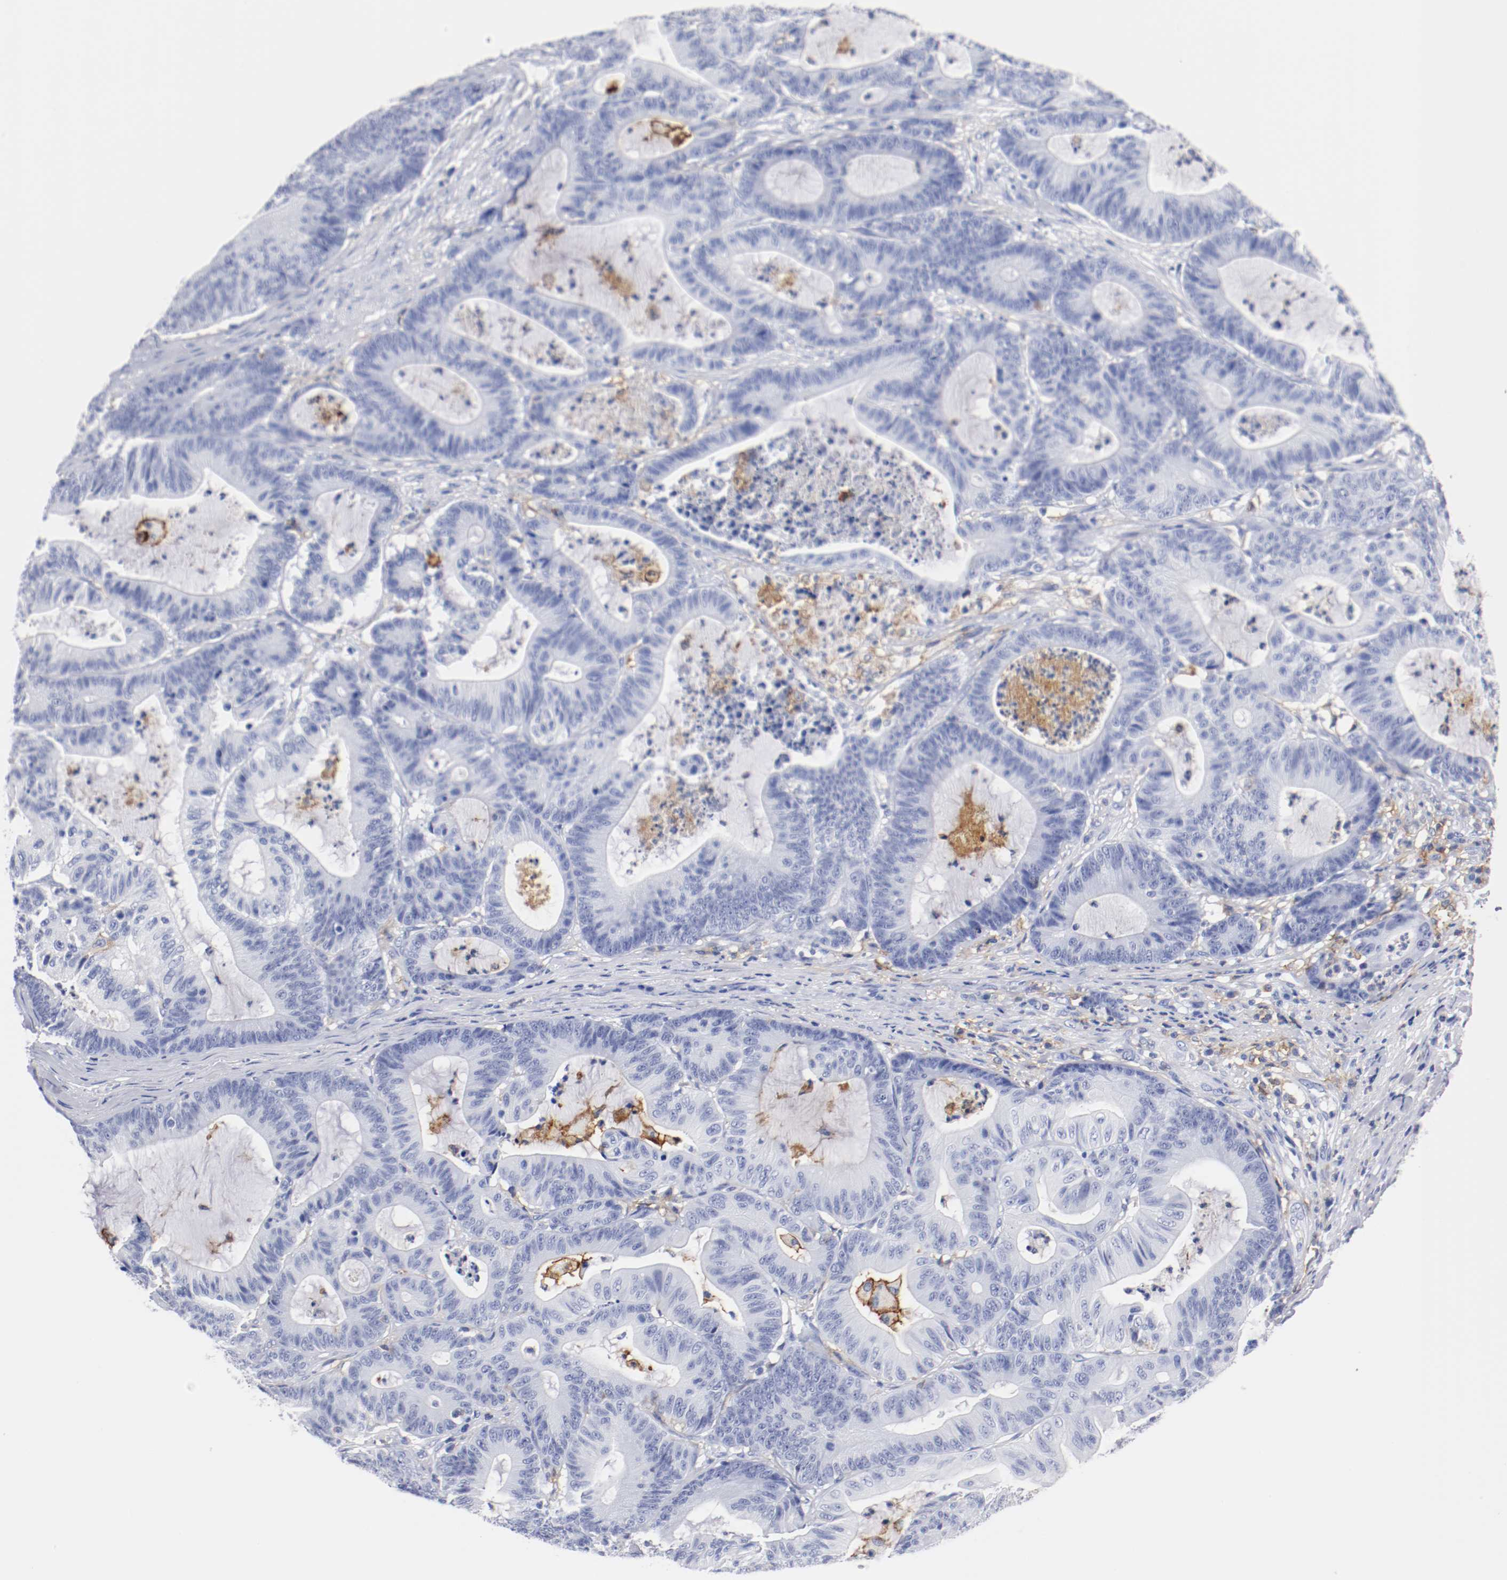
{"staining": {"intensity": "negative", "quantity": "none", "location": "none"}, "tissue": "colorectal cancer", "cell_type": "Tumor cells", "image_type": "cancer", "snomed": [{"axis": "morphology", "description": "Adenocarcinoma, NOS"}, {"axis": "topography", "description": "Colon"}], "caption": "DAB immunohistochemical staining of colorectal cancer demonstrates no significant staining in tumor cells.", "gene": "ITGAX", "patient": {"sex": "female", "age": 84}}